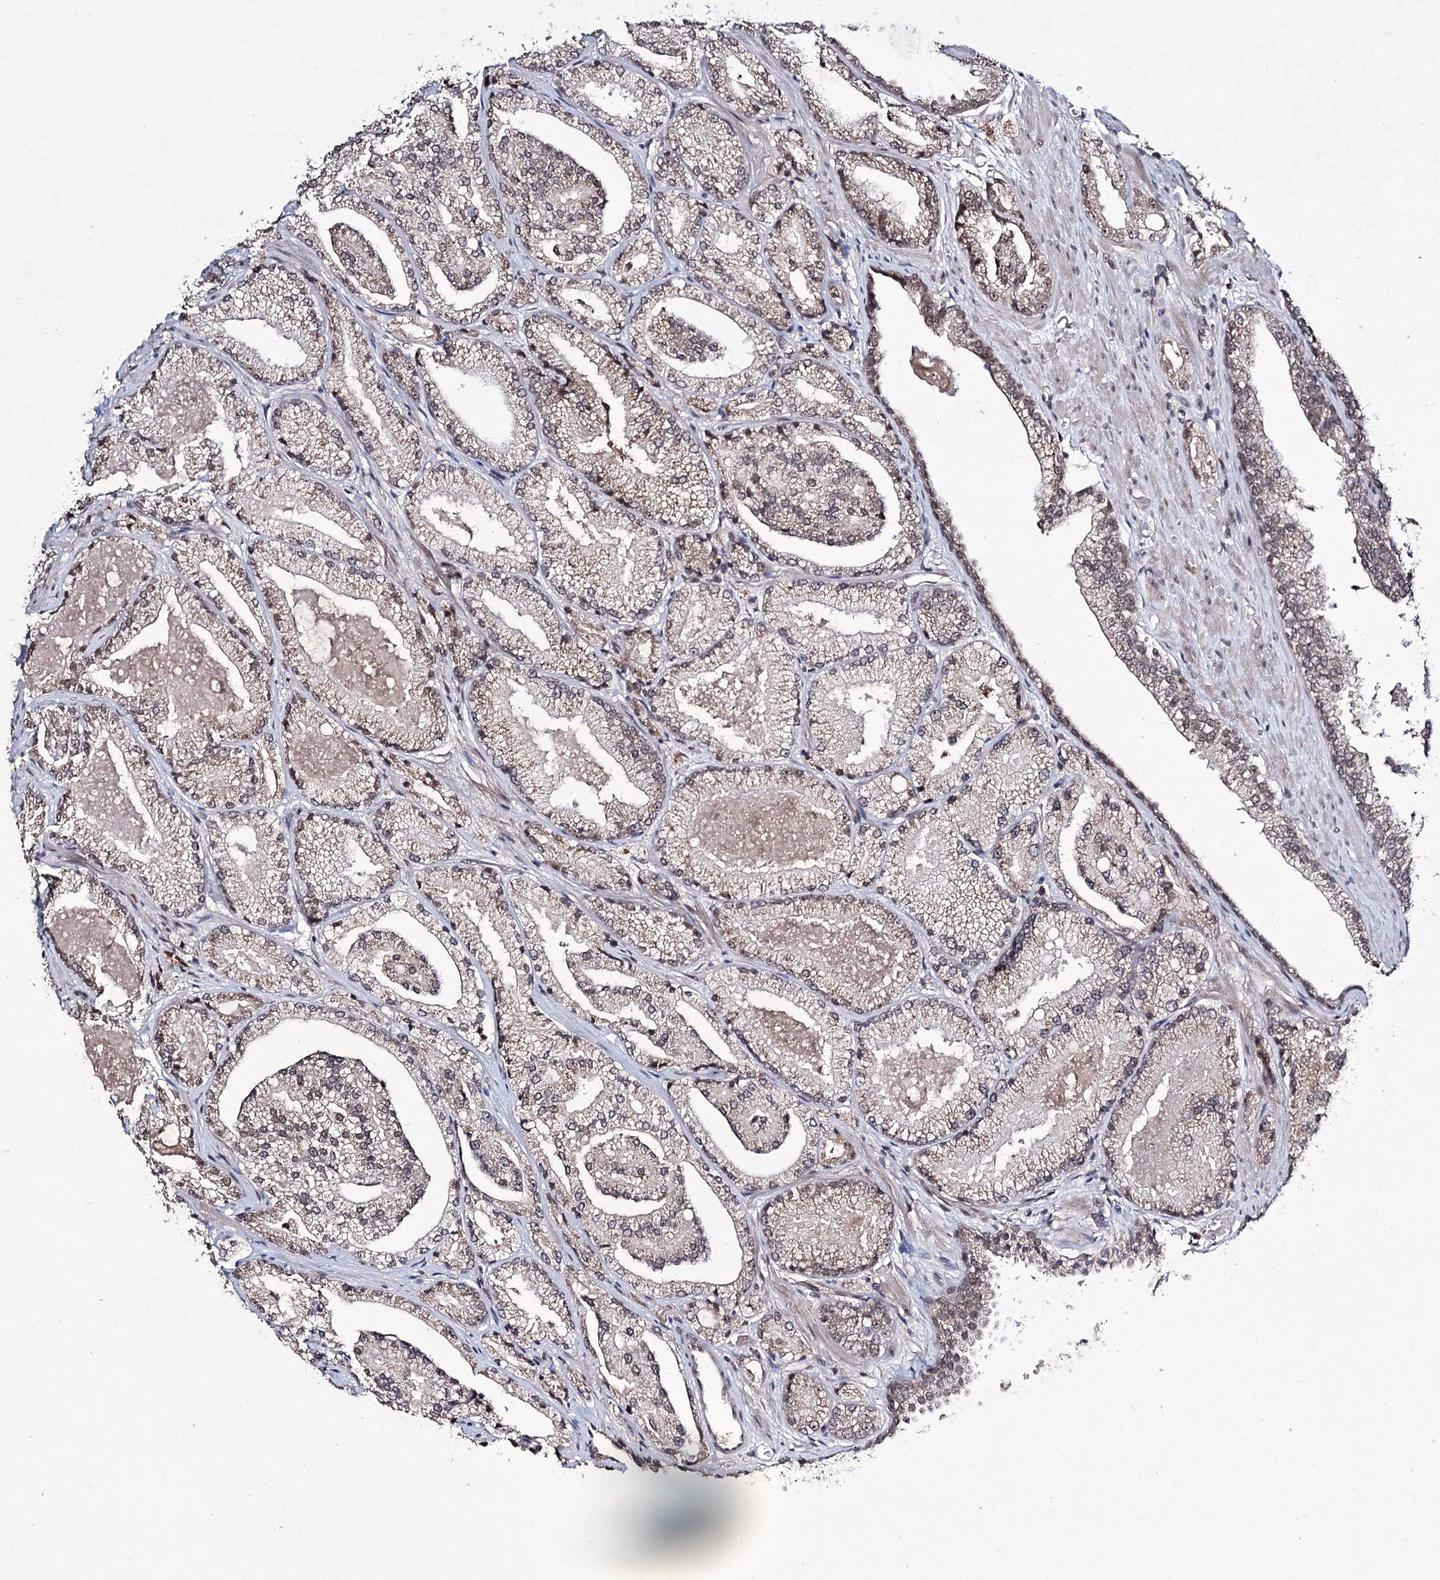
{"staining": {"intensity": "weak", "quantity": "25%-75%", "location": "cytoplasmic/membranous,nuclear"}, "tissue": "prostate cancer", "cell_type": "Tumor cells", "image_type": "cancer", "snomed": [{"axis": "morphology", "description": "Adenocarcinoma, High grade"}, {"axis": "topography", "description": "Prostate"}], "caption": "Prostate cancer stained with a brown dye shows weak cytoplasmic/membranous and nuclear positive positivity in about 25%-75% of tumor cells.", "gene": "VGLL4", "patient": {"sex": "male", "age": 73}}